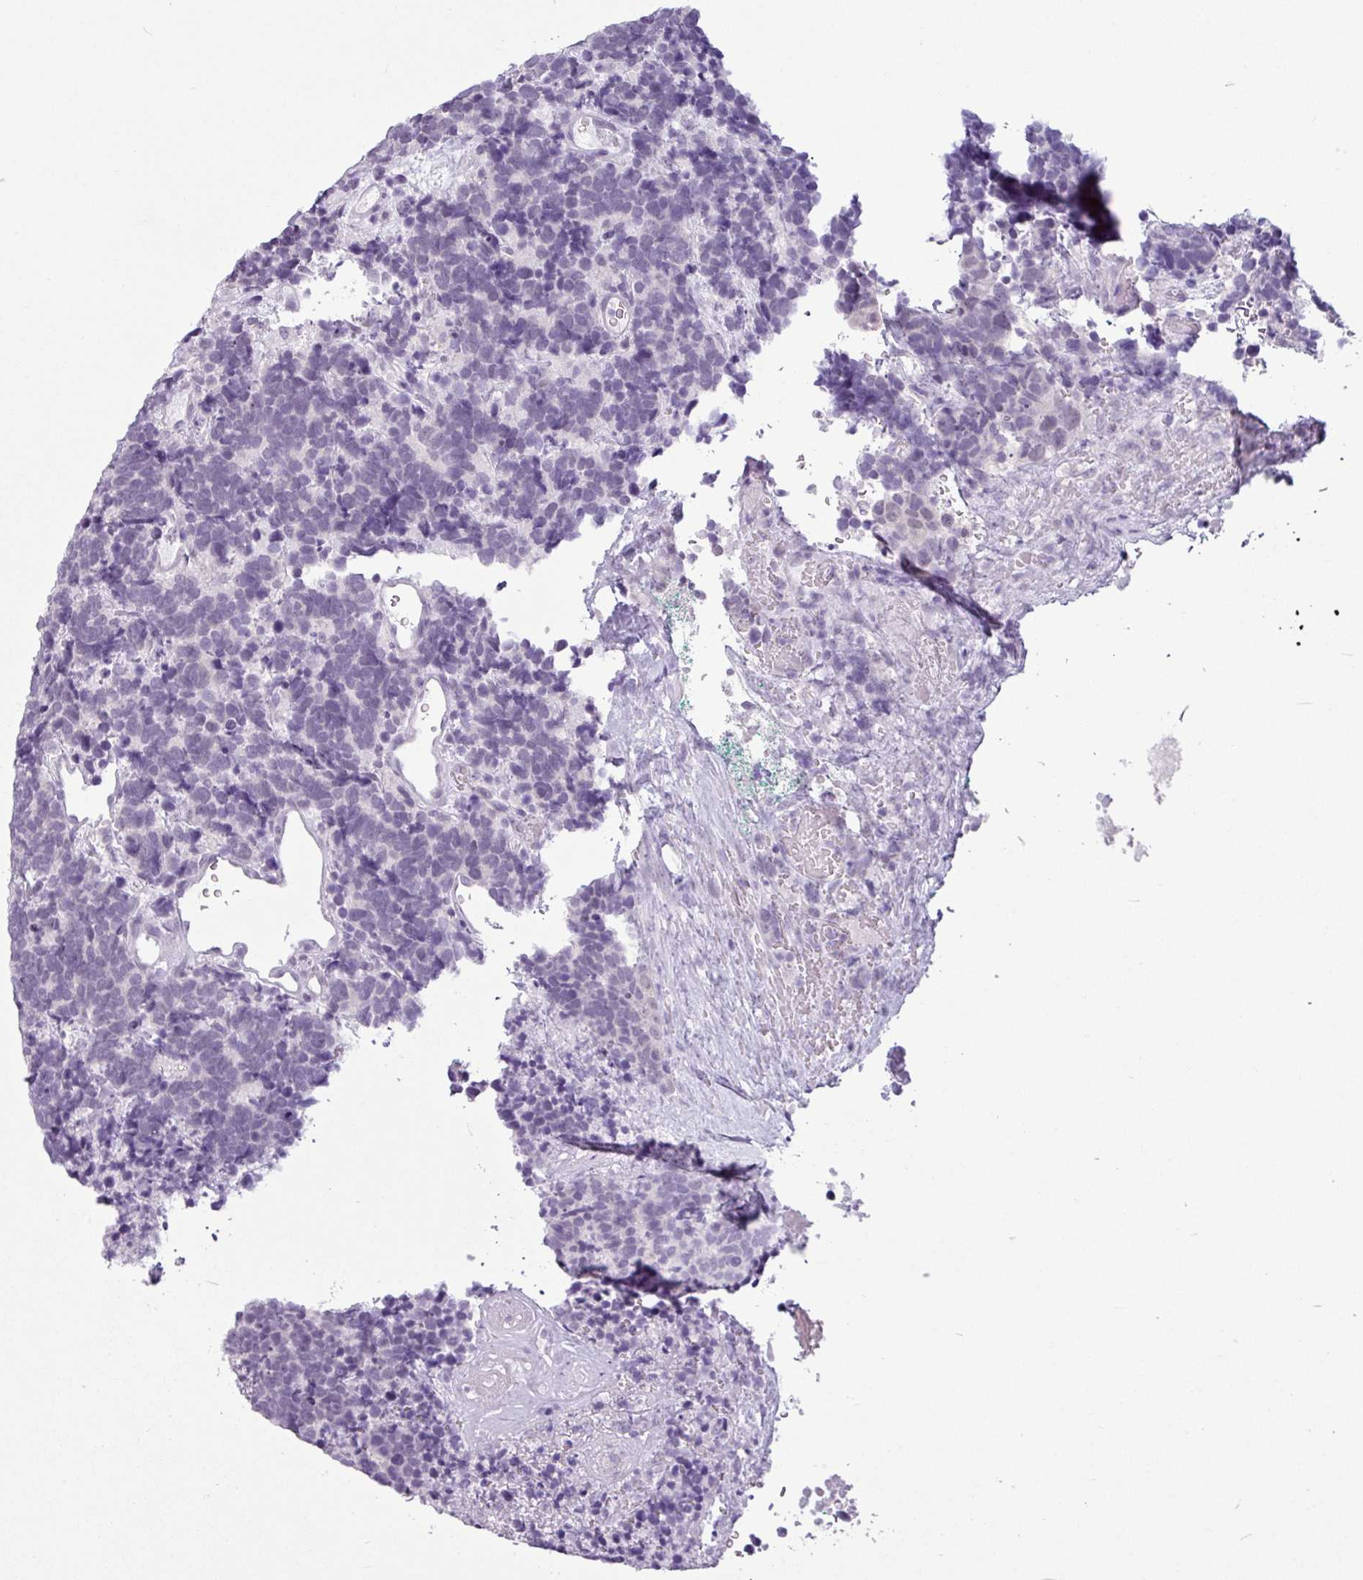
{"staining": {"intensity": "negative", "quantity": "none", "location": "none"}, "tissue": "carcinoid", "cell_type": "Tumor cells", "image_type": "cancer", "snomed": [{"axis": "morphology", "description": "Carcinoma, NOS"}, {"axis": "morphology", "description": "Carcinoid, malignant, NOS"}, {"axis": "topography", "description": "Urinary bladder"}], "caption": "There is no significant positivity in tumor cells of carcinoid.", "gene": "AMY2A", "patient": {"sex": "male", "age": 57}}